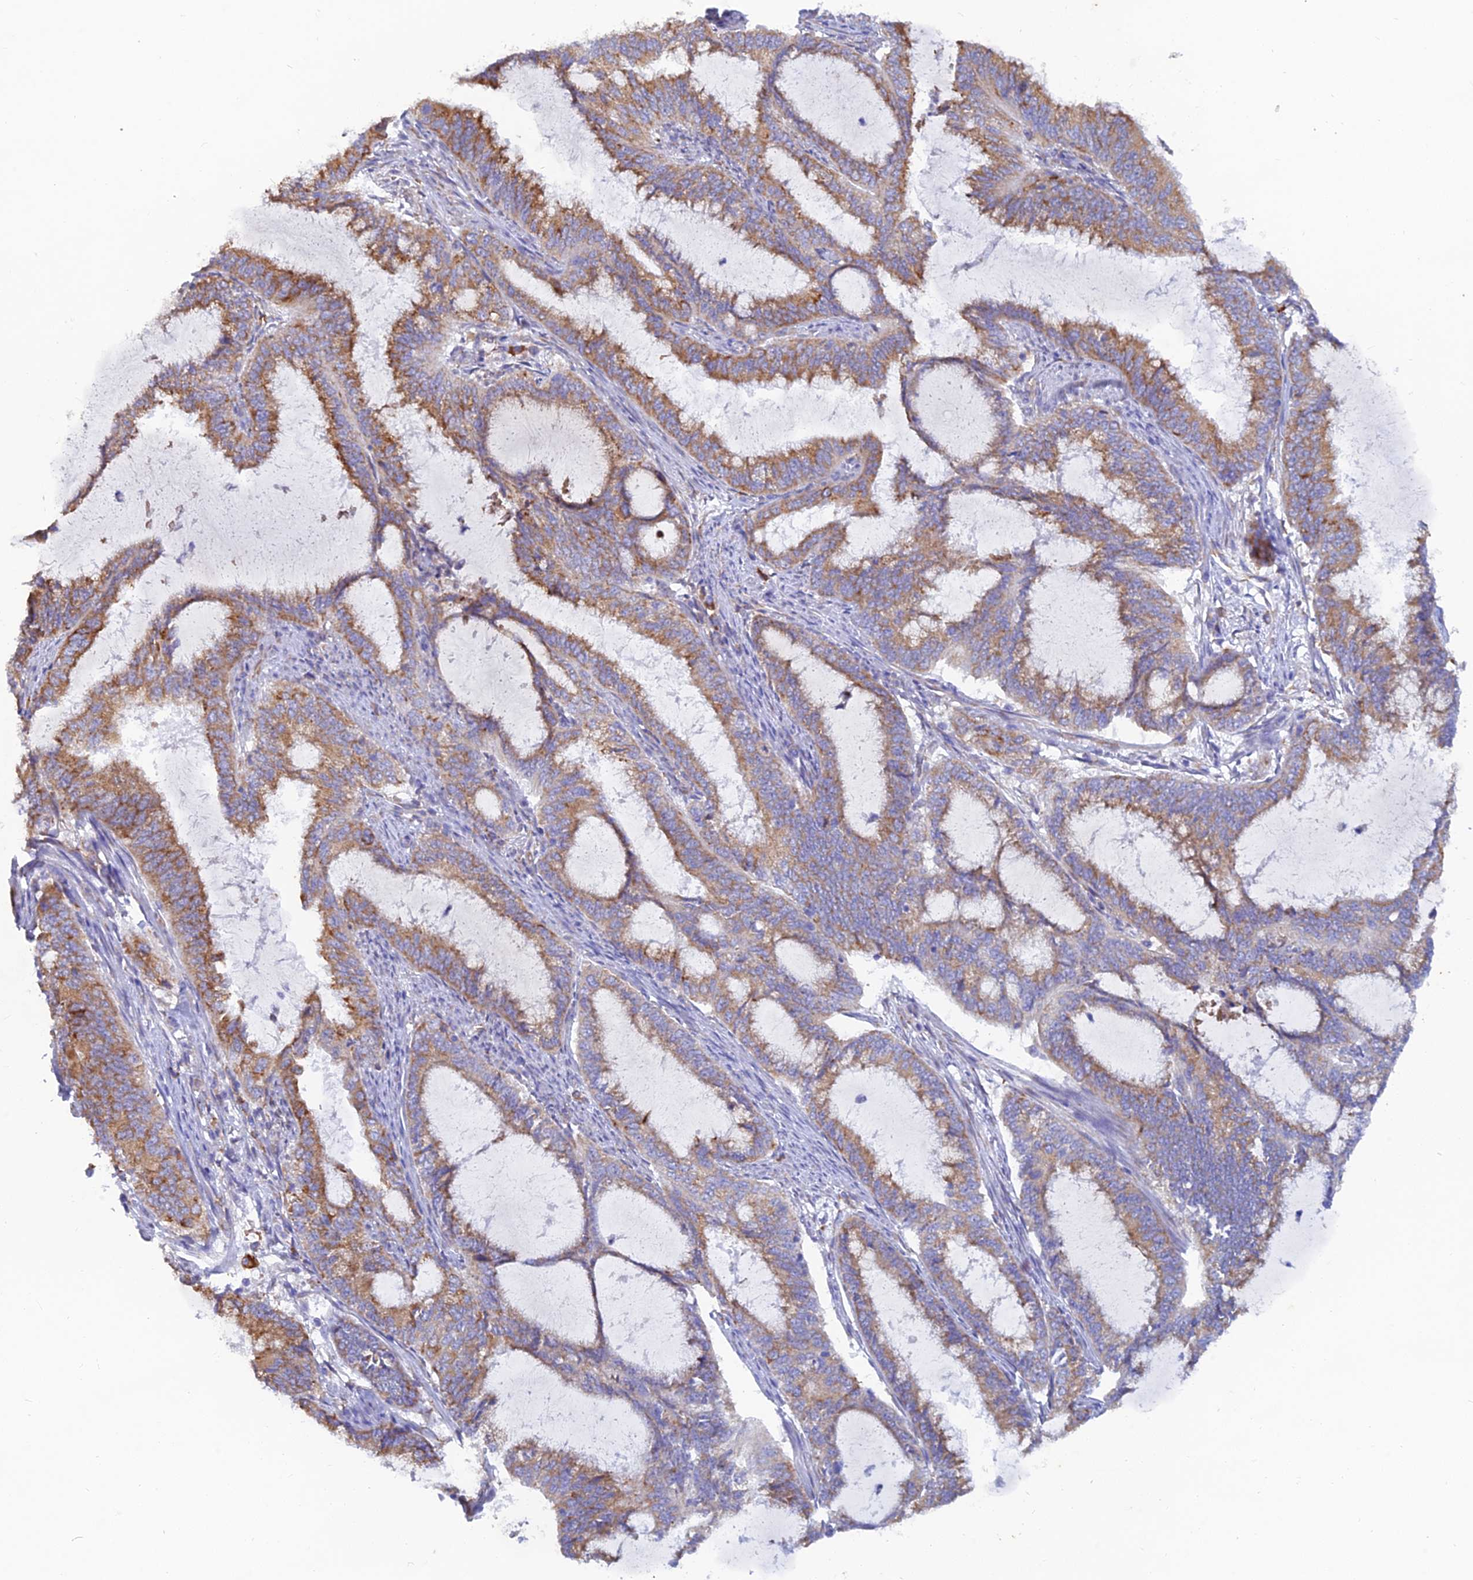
{"staining": {"intensity": "moderate", "quantity": ">75%", "location": "cytoplasmic/membranous"}, "tissue": "endometrial cancer", "cell_type": "Tumor cells", "image_type": "cancer", "snomed": [{"axis": "morphology", "description": "Adenocarcinoma, NOS"}, {"axis": "topography", "description": "Endometrium"}], "caption": "Protein staining by immunohistochemistry exhibits moderate cytoplasmic/membranous expression in about >75% of tumor cells in endometrial cancer. Immunohistochemistry stains the protein in brown and the nuclei are stained blue.", "gene": "WDR35", "patient": {"sex": "female", "age": 51}}